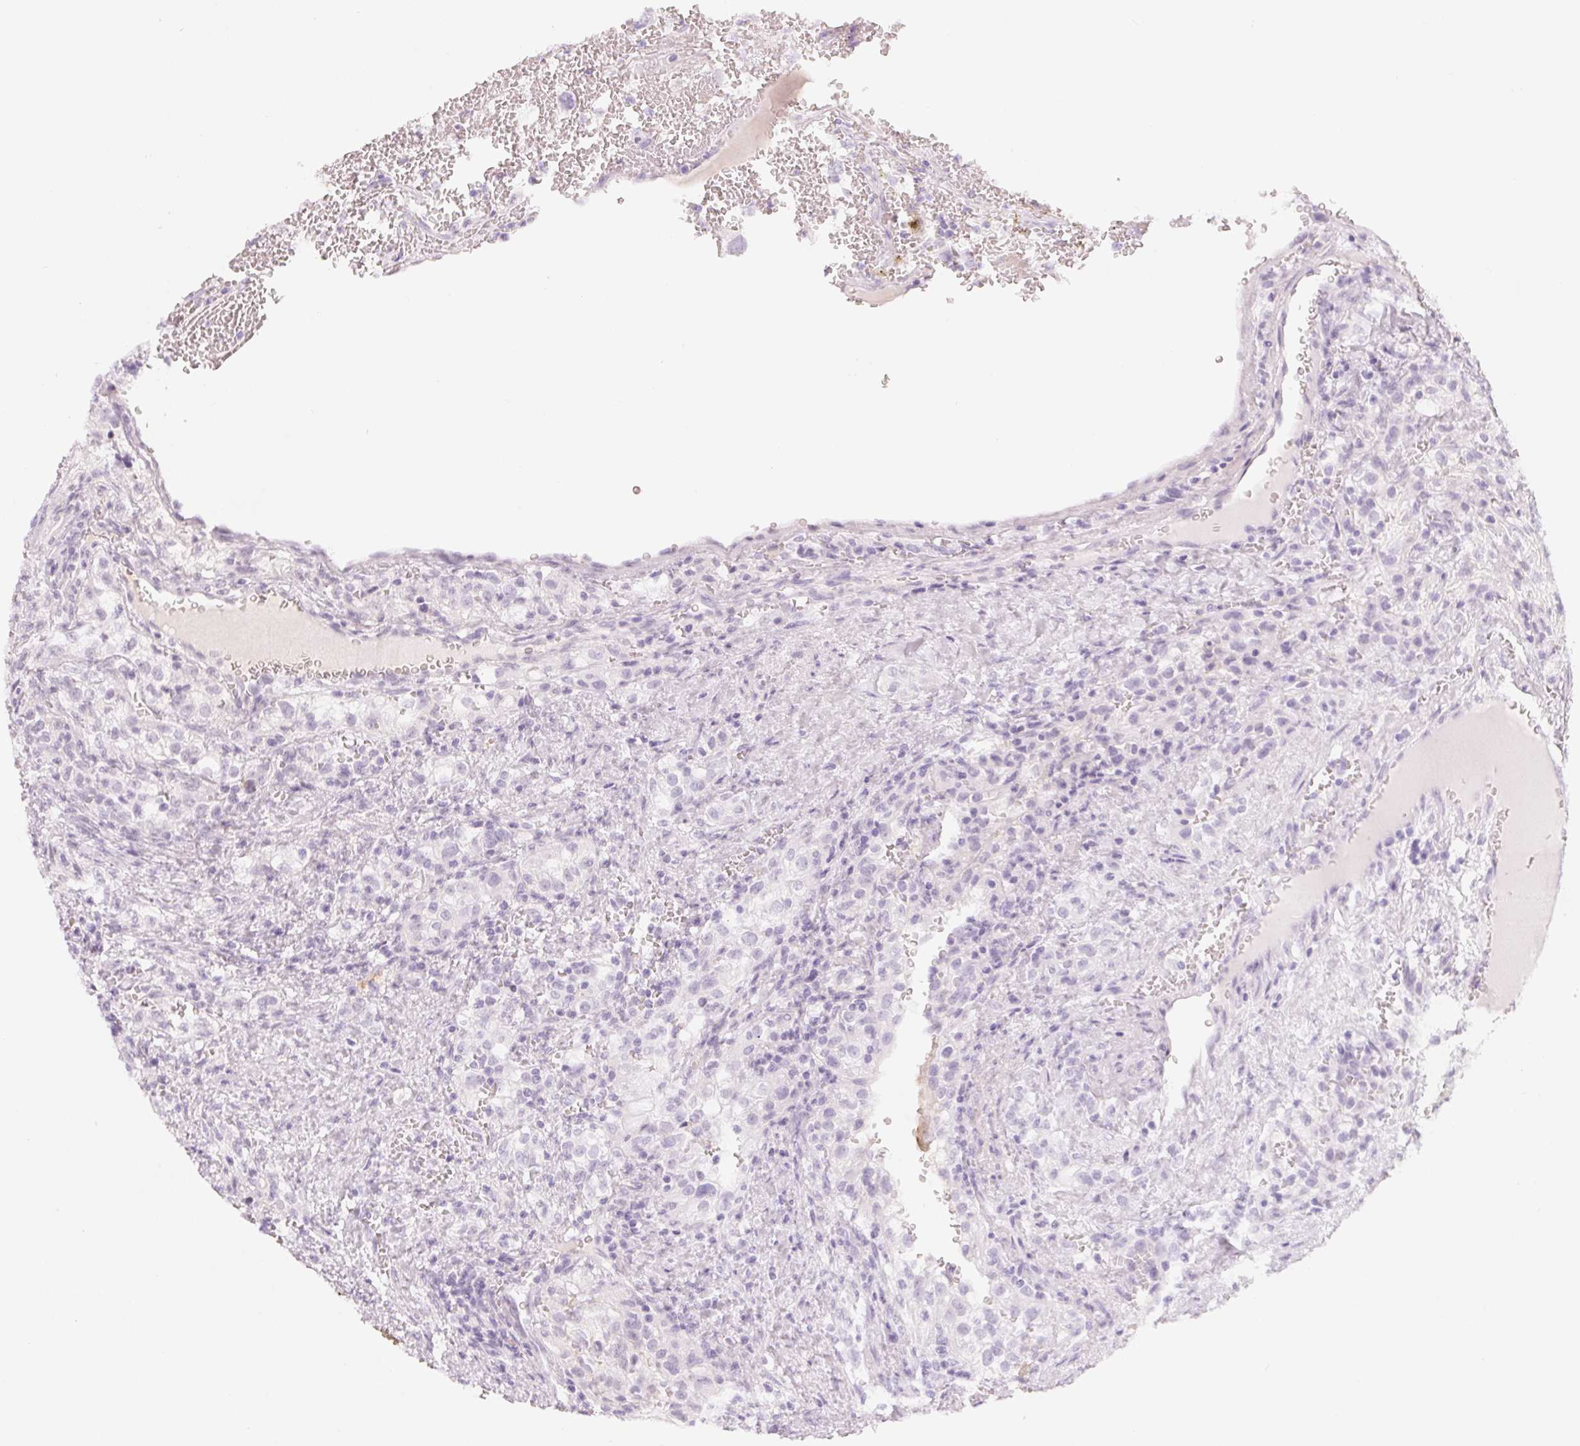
{"staining": {"intensity": "negative", "quantity": "none", "location": "none"}, "tissue": "renal cancer", "cell_type": "Tumor cells", "image_type": "cancer", "snomed": [{"axis": "morphology", "description": "Adenocarcinoma, NOS"}, {"axis": "topography", "description": "Kidney"}], "caption": "Immunohistochemistry of human adenocarcinoma (renal) reveals no staining in tumor cells. (Brightfield microscopy of DAB immunohistochemistry at high magnification).", "gene": "ARHGAP22", "patient": {"sex": "female", "age": 74}}